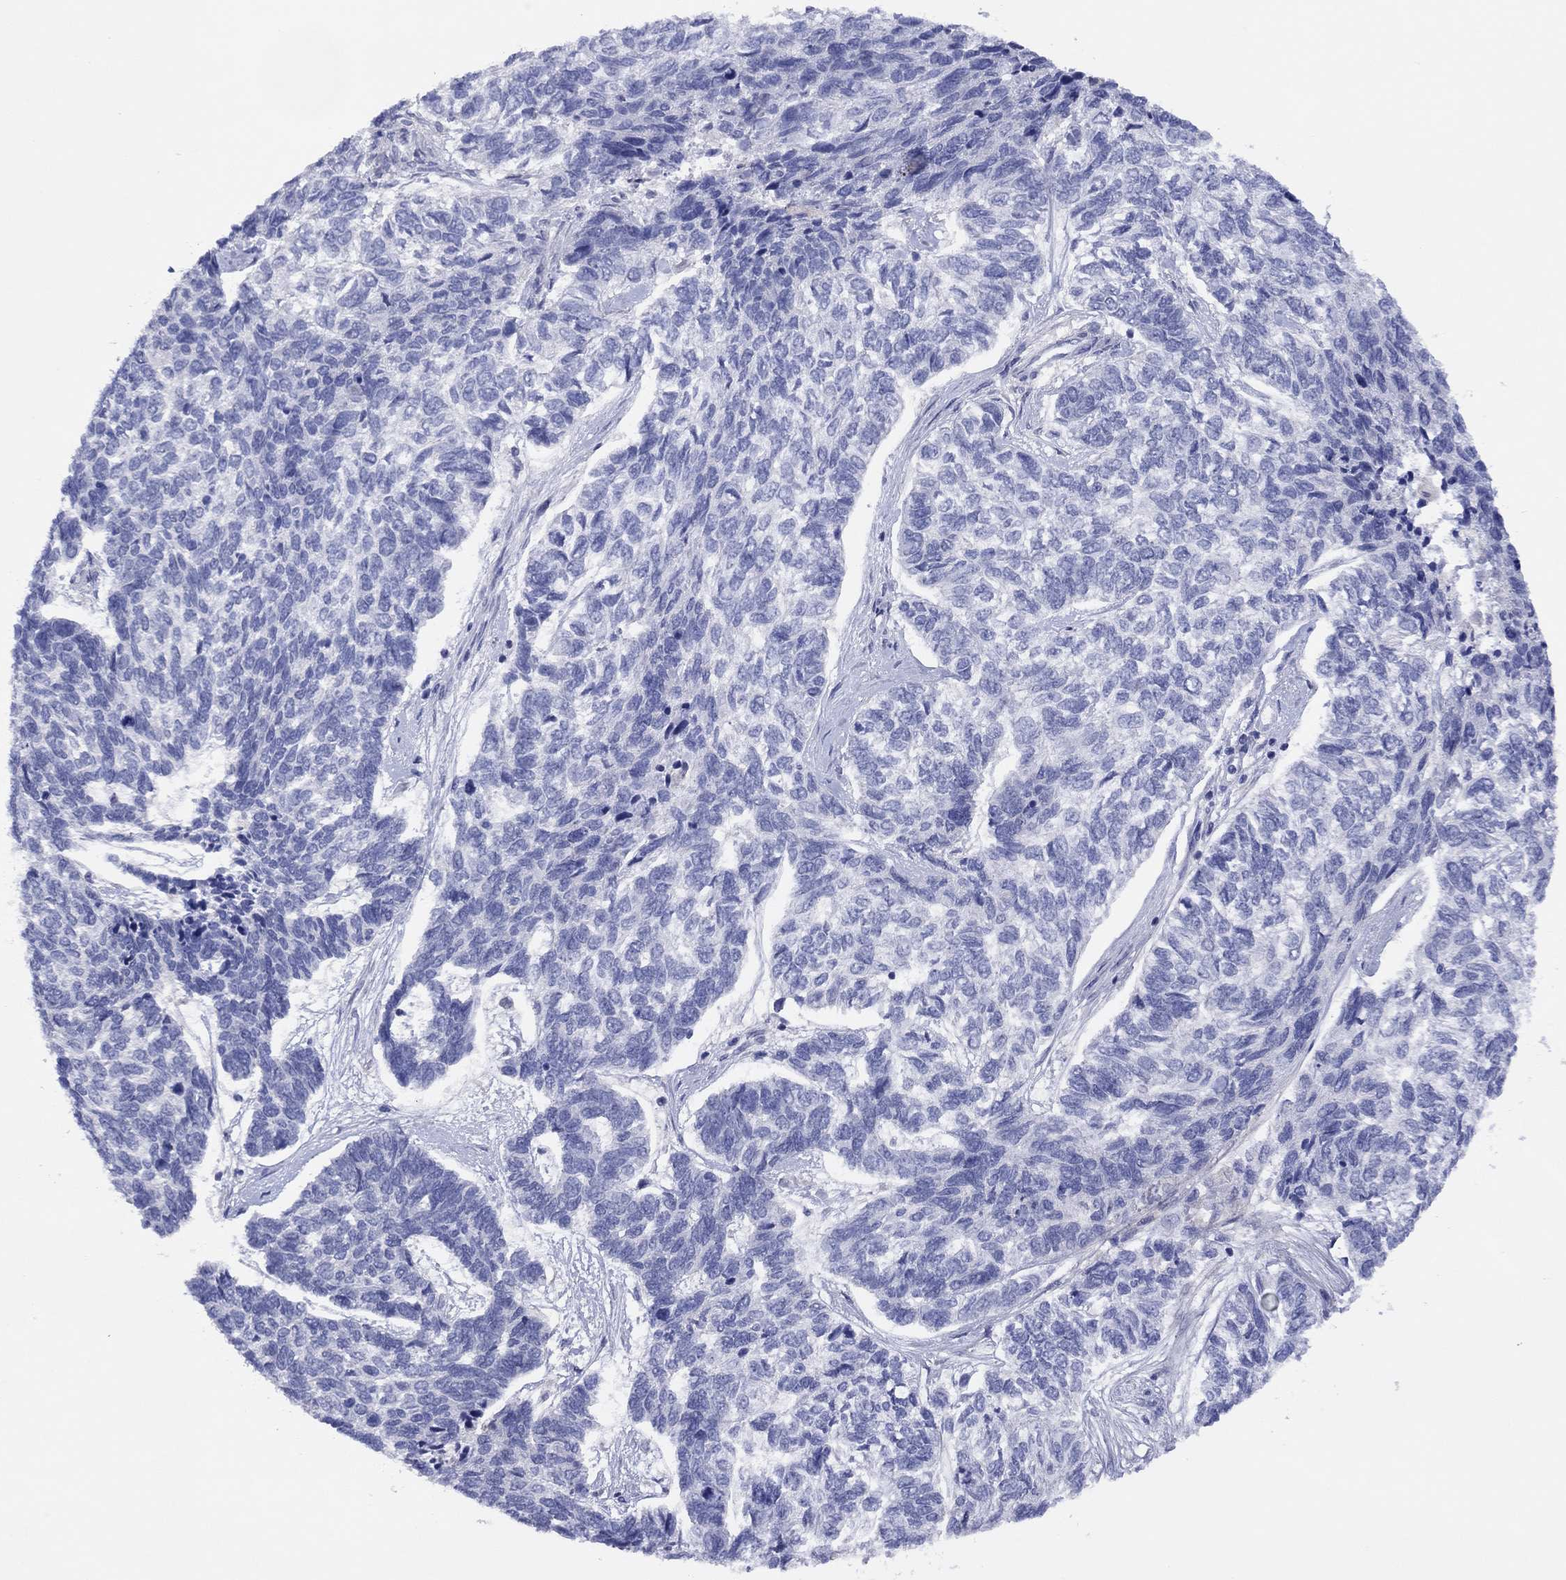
{"staining": {"intensity": "negative", "quantity": "none", "location": "none"}, "tissue": "skin cancer", "cell_type": "Tumor cells", "image_type": "cancer", "snomed": [{"axis": "morphology", "description": "Basal cell carcinoma"}, {"axis": "topography", "description": "Skin"}], "caption": "DAB (3,3'-diaminobenzidine) immunohistochemical staining of human skin cancer (basal cell carcinoma) reveals no significant positivity in tumor cells.", "gene": "CYP2B6", "patient": {"sex": "female", "age": 65}}